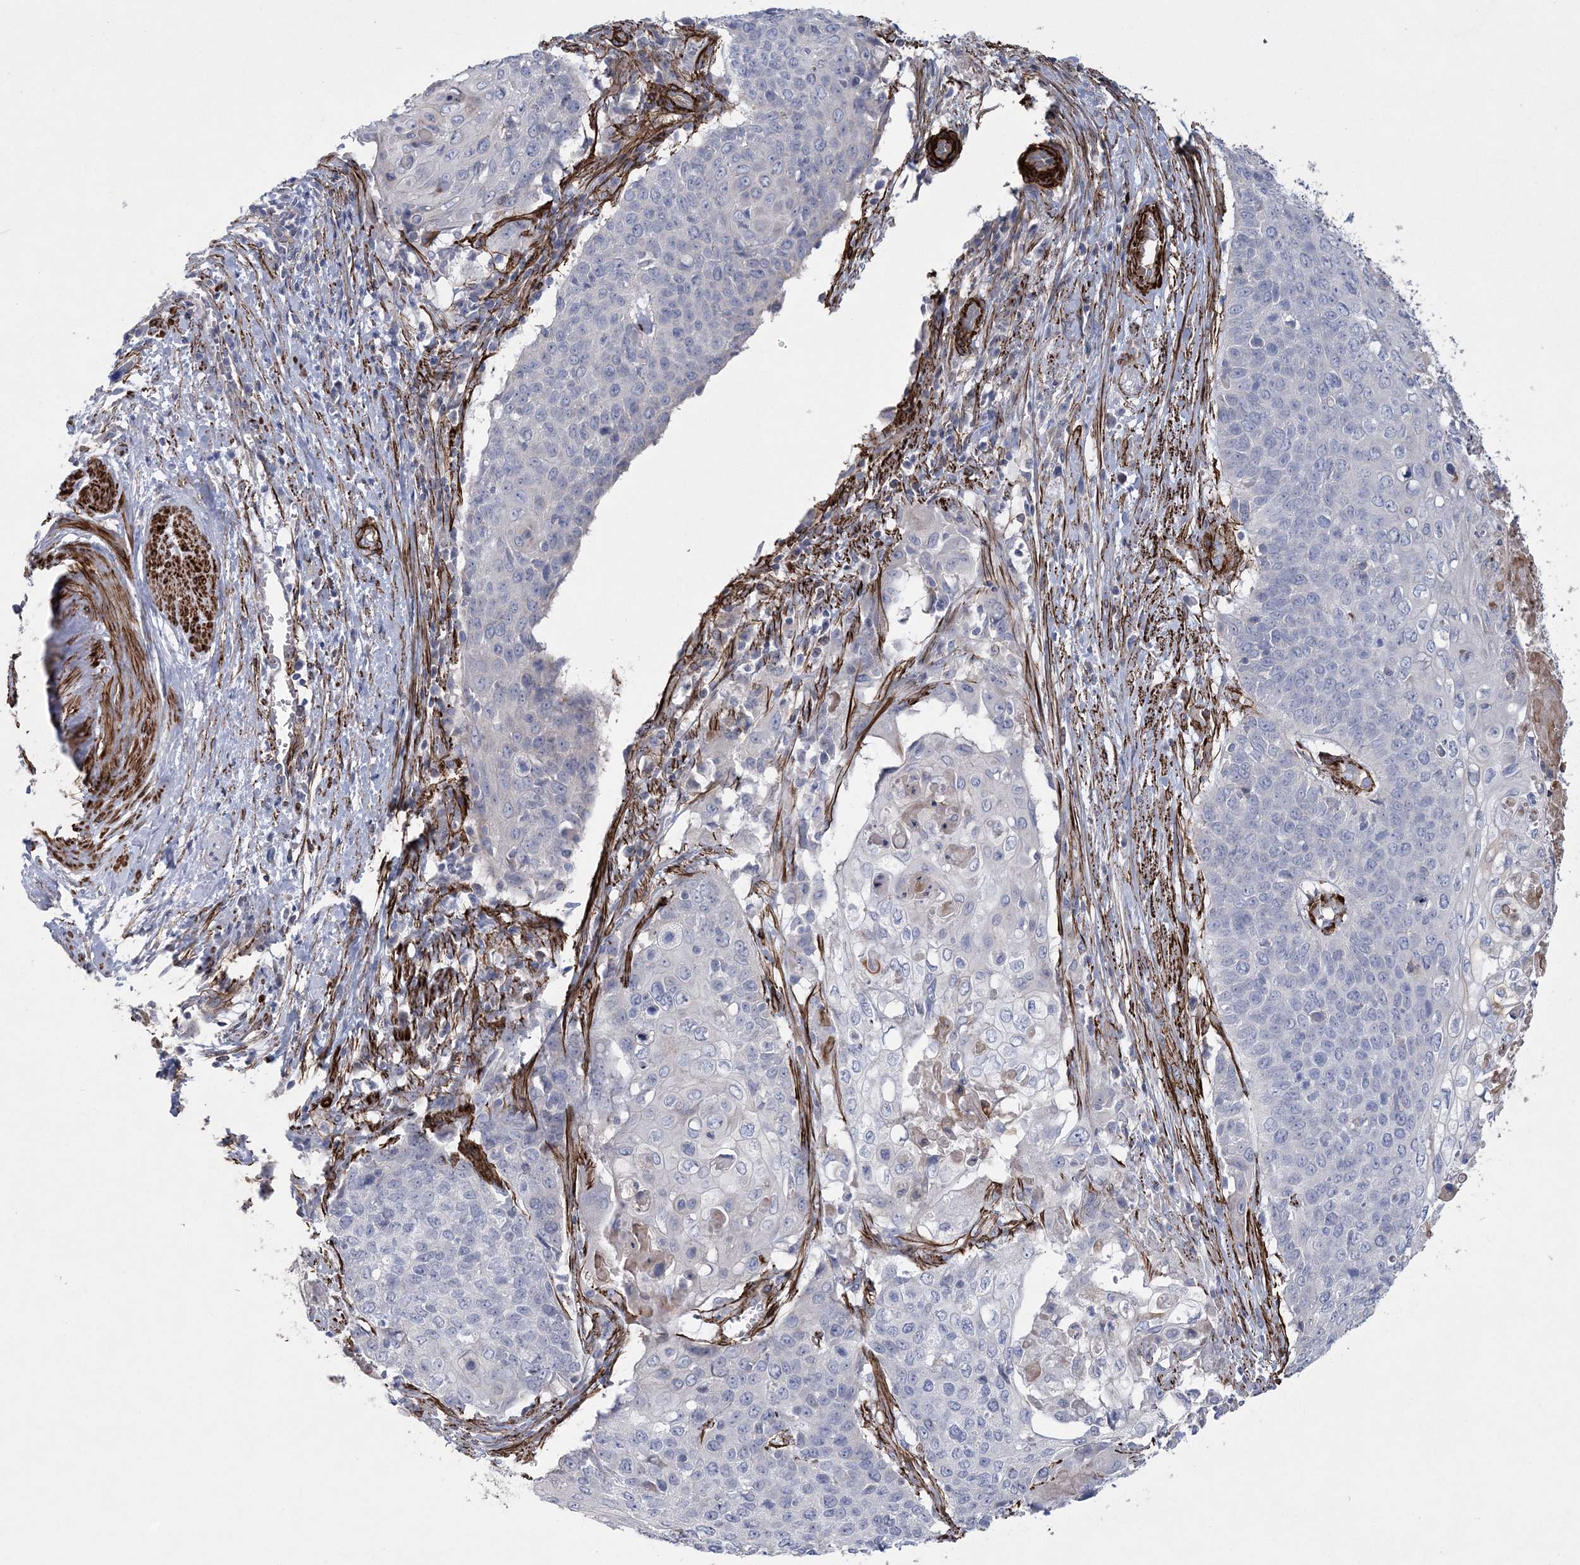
{"staining": {"intensity": "negative", "quantity": "none", "location": "none"}, "tissue": "cervical cancer", "cell_type": "Tumor cells", "image_type": "cancer", "snomed": [{"axis": "morphology", "description": "Squamous cell carcinoma, NOS"}, {"axis": "topography", "description": "Cervix"}], "caption": "An image of cervical cancer (squamous cell carcinoma) stained for a protein shows no brown staining in tumor cells.", "gene": "ARSJ", "patient": {"sex": "female", "age": 39}}